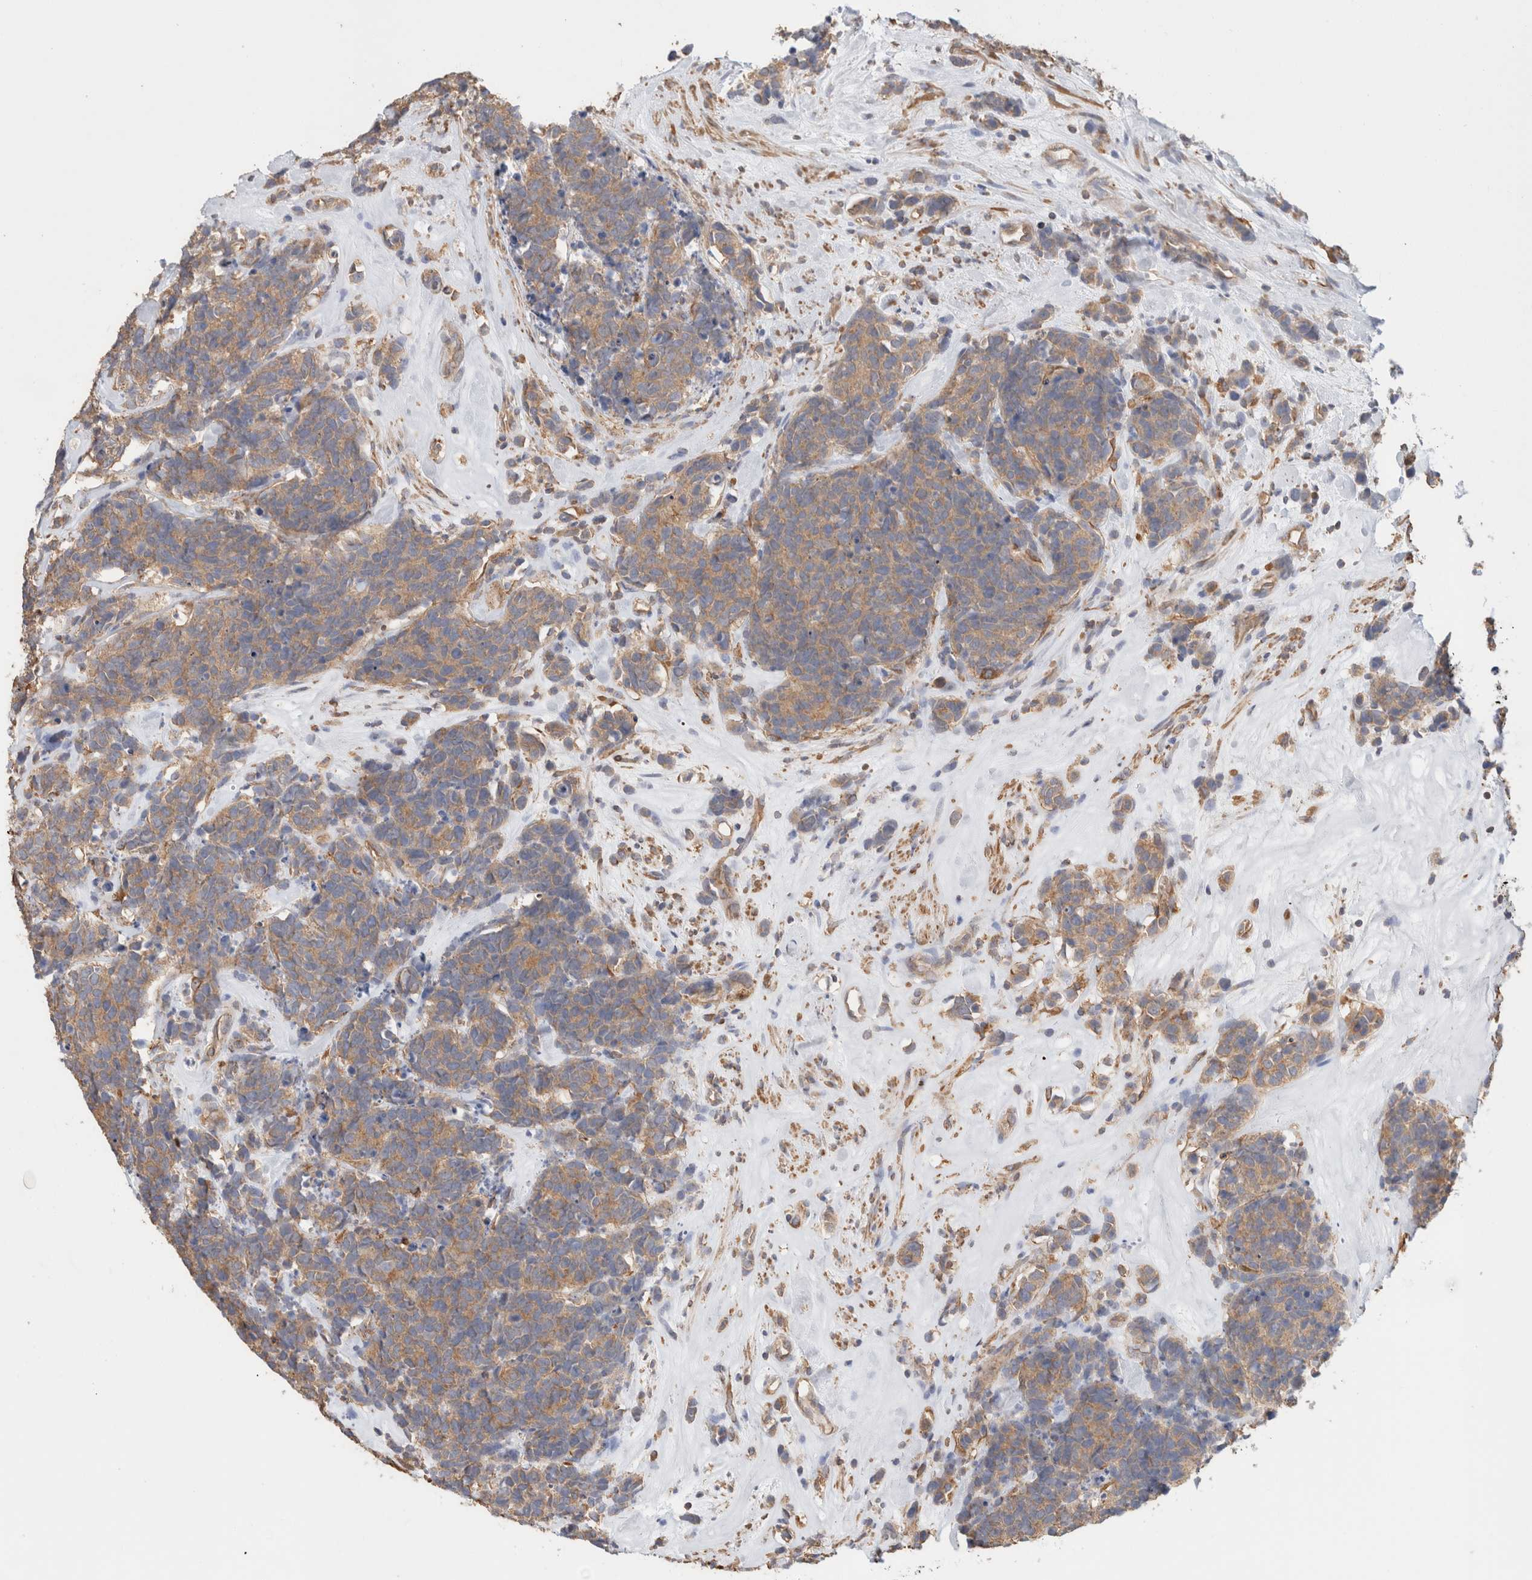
{"staining": {"intensity": "moderate", "quantity": ">75%", "location": "cytoplasmic/membranous"}, "tissue": "carcinoid", "cell_type": "Tumor cells", "image_type": "cancer", "snomed": [{"axis": "morphology", "description": "Carcinoma, NOS"}, {"axis": "morphology", "description": "Carcinoid, malignant, NOS"}, {"axis": "topography", "description": "Urinary bladder"}], "caption": "An image of human carcinoid stained for a protein demonstrates moderate cytoplasmic/membranous brown staining in tumor cells.", "gene": "CFAP418", "patient": {"sex": "male", "age": 57}}